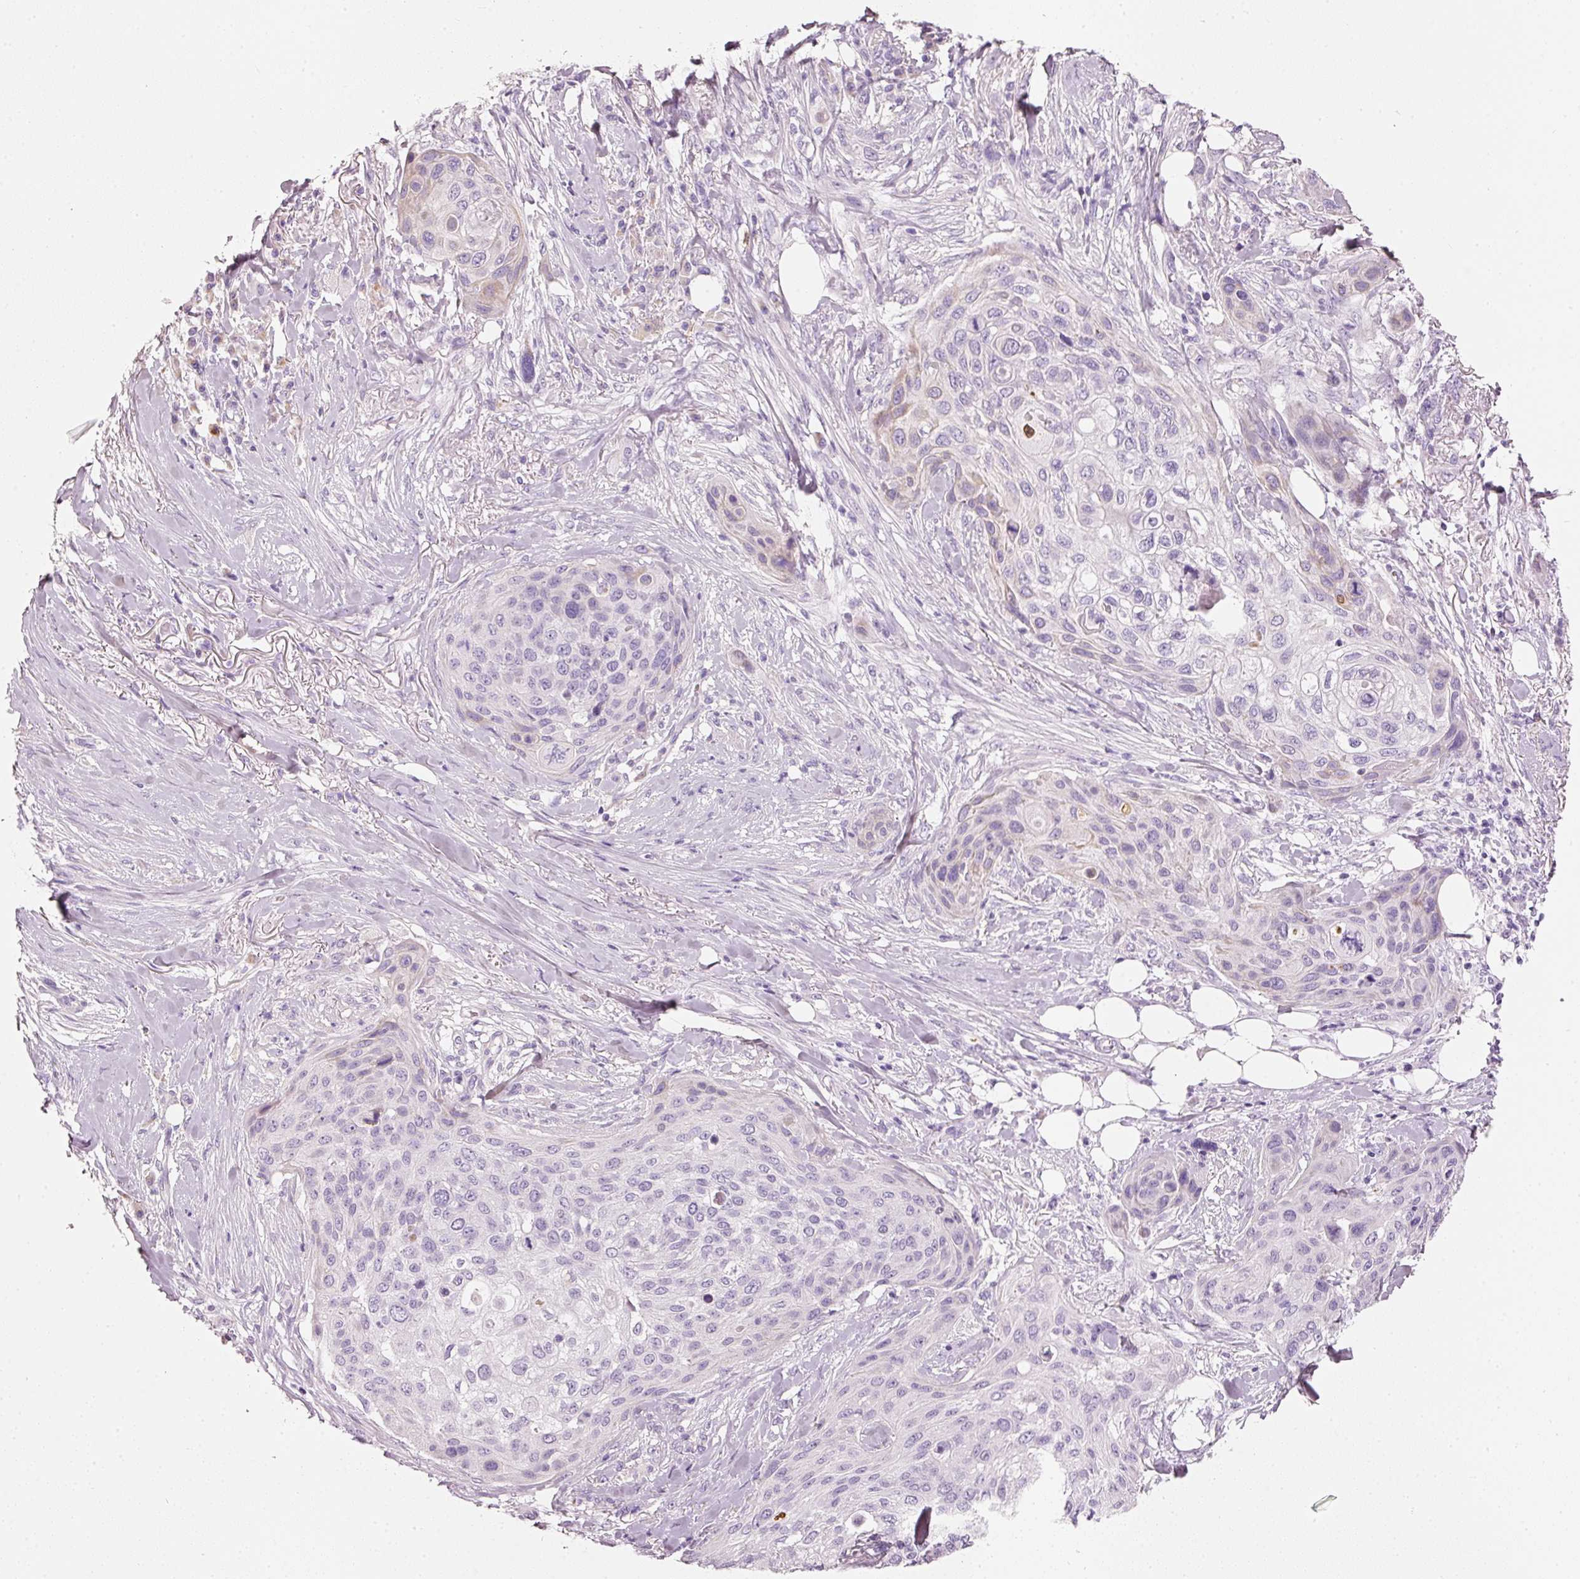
{"staining": {"intensity": "negative", "quantity": "none", "location": "none"}, "tissue": "skin cancer", "cell_type": "Tumor cells", "image_type": "cancer", "snomed": [{"axis": "morphology", "description": "Squamous cell carcinoma, NOS"}, {"axis": "topography", "description": "Skin"}], "caption": "DAB immunohistochemical staining of human skin cancer (squamous cell carcinoma) shows no significant staining in tumor cells.", "gene": "PDXDC1", "patient": {"sex": "female", "age": 87}}